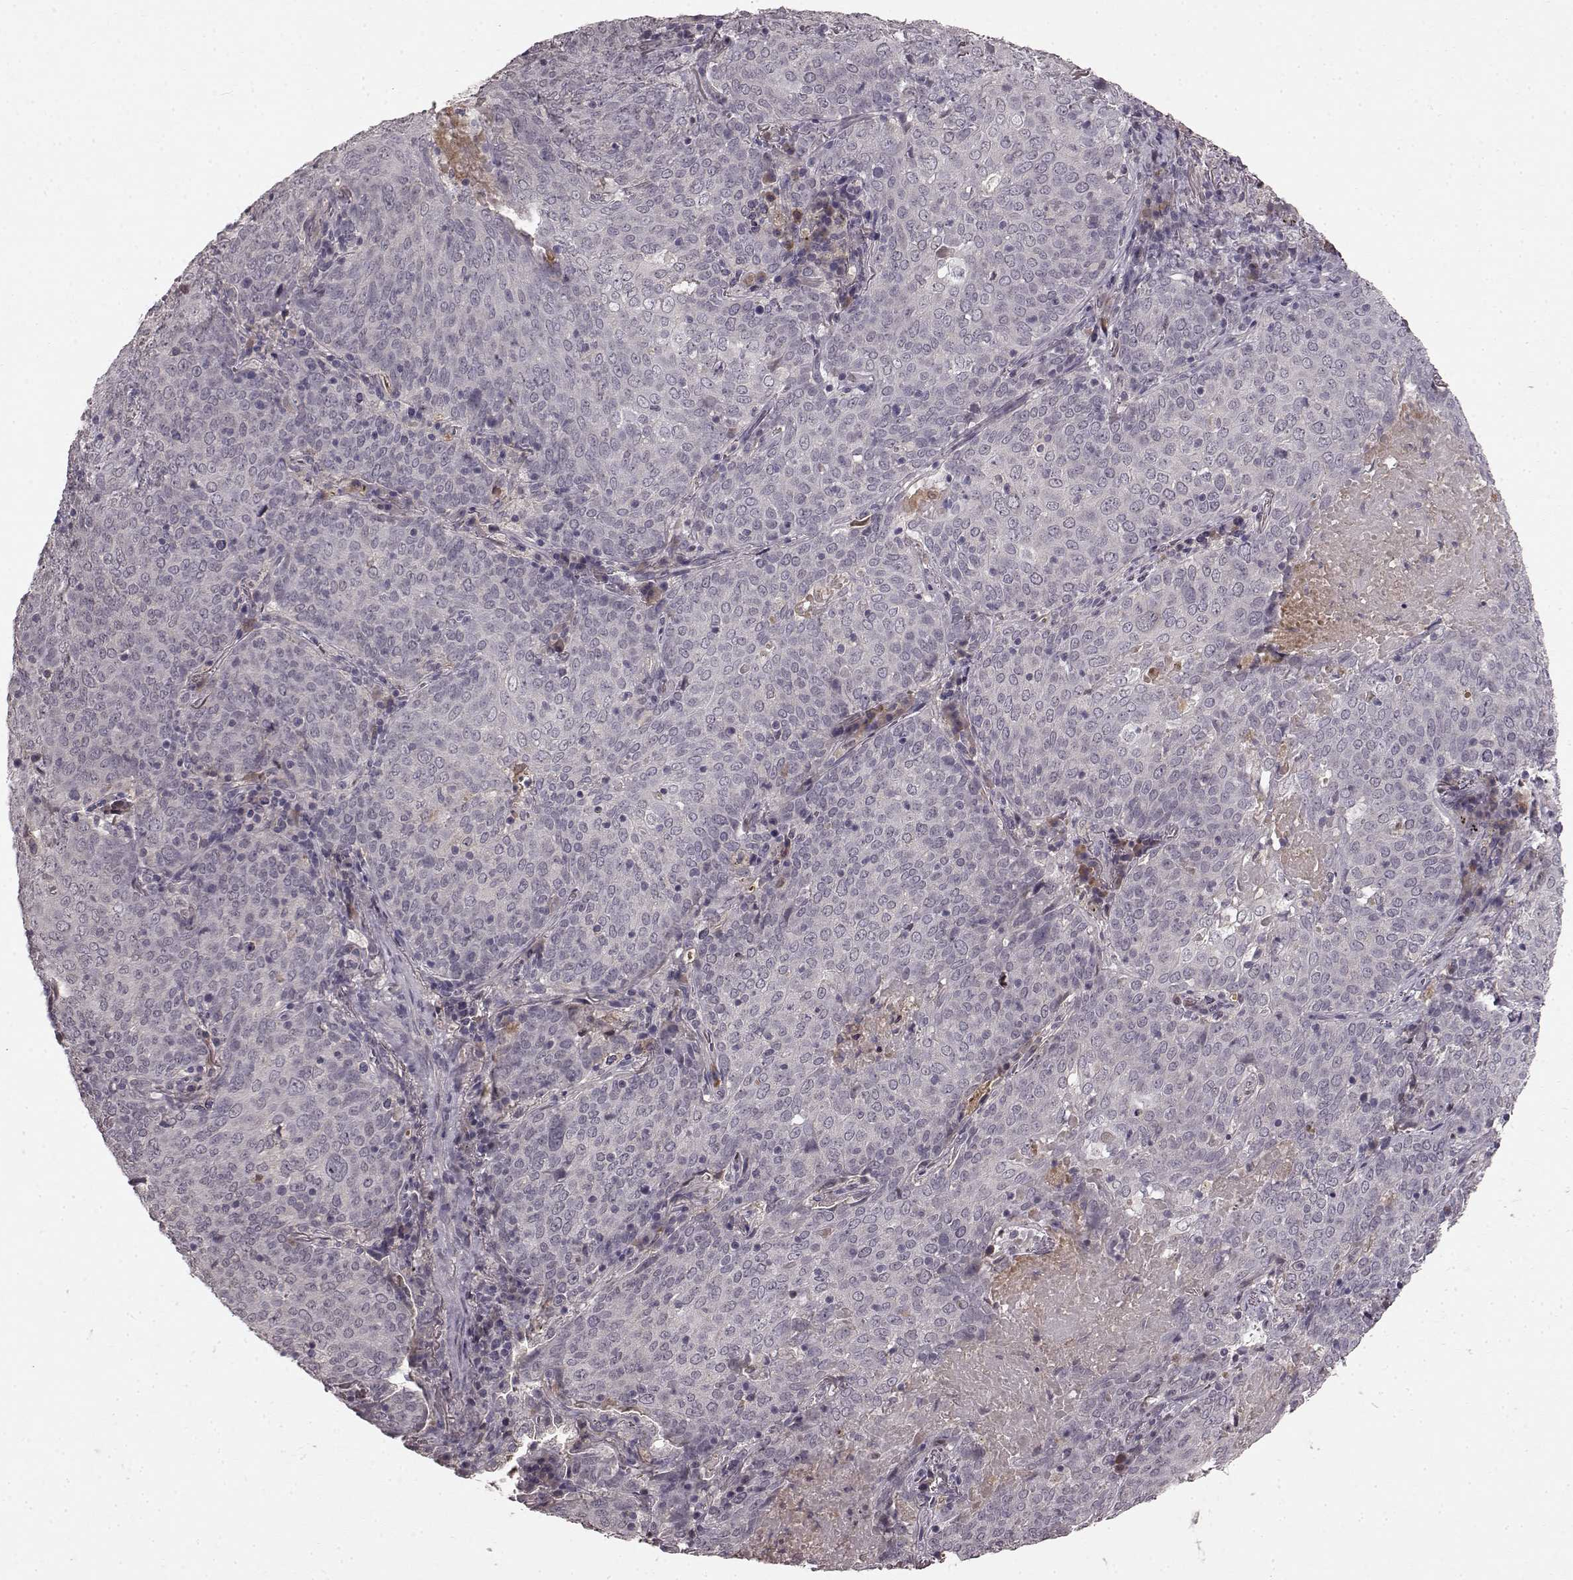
{"staining": {"intensity": "negative", "quantity": "none", "location": "none"}, "tissue": "lung cancer", "cell_type": "Tumor cells", "image_type": "cancer", "snomed": [{"axis": "morphology", "description": "Squamous cell carcinoma, NOS"}, {"axis": "topography", "description": "Lung"}], "caption": "Immunohistochemical staining of lung cancer reveals no significant positivity in tumor cells.", "gene": "SLC22A18", "patient": {"sex": "male", "age": 82}}